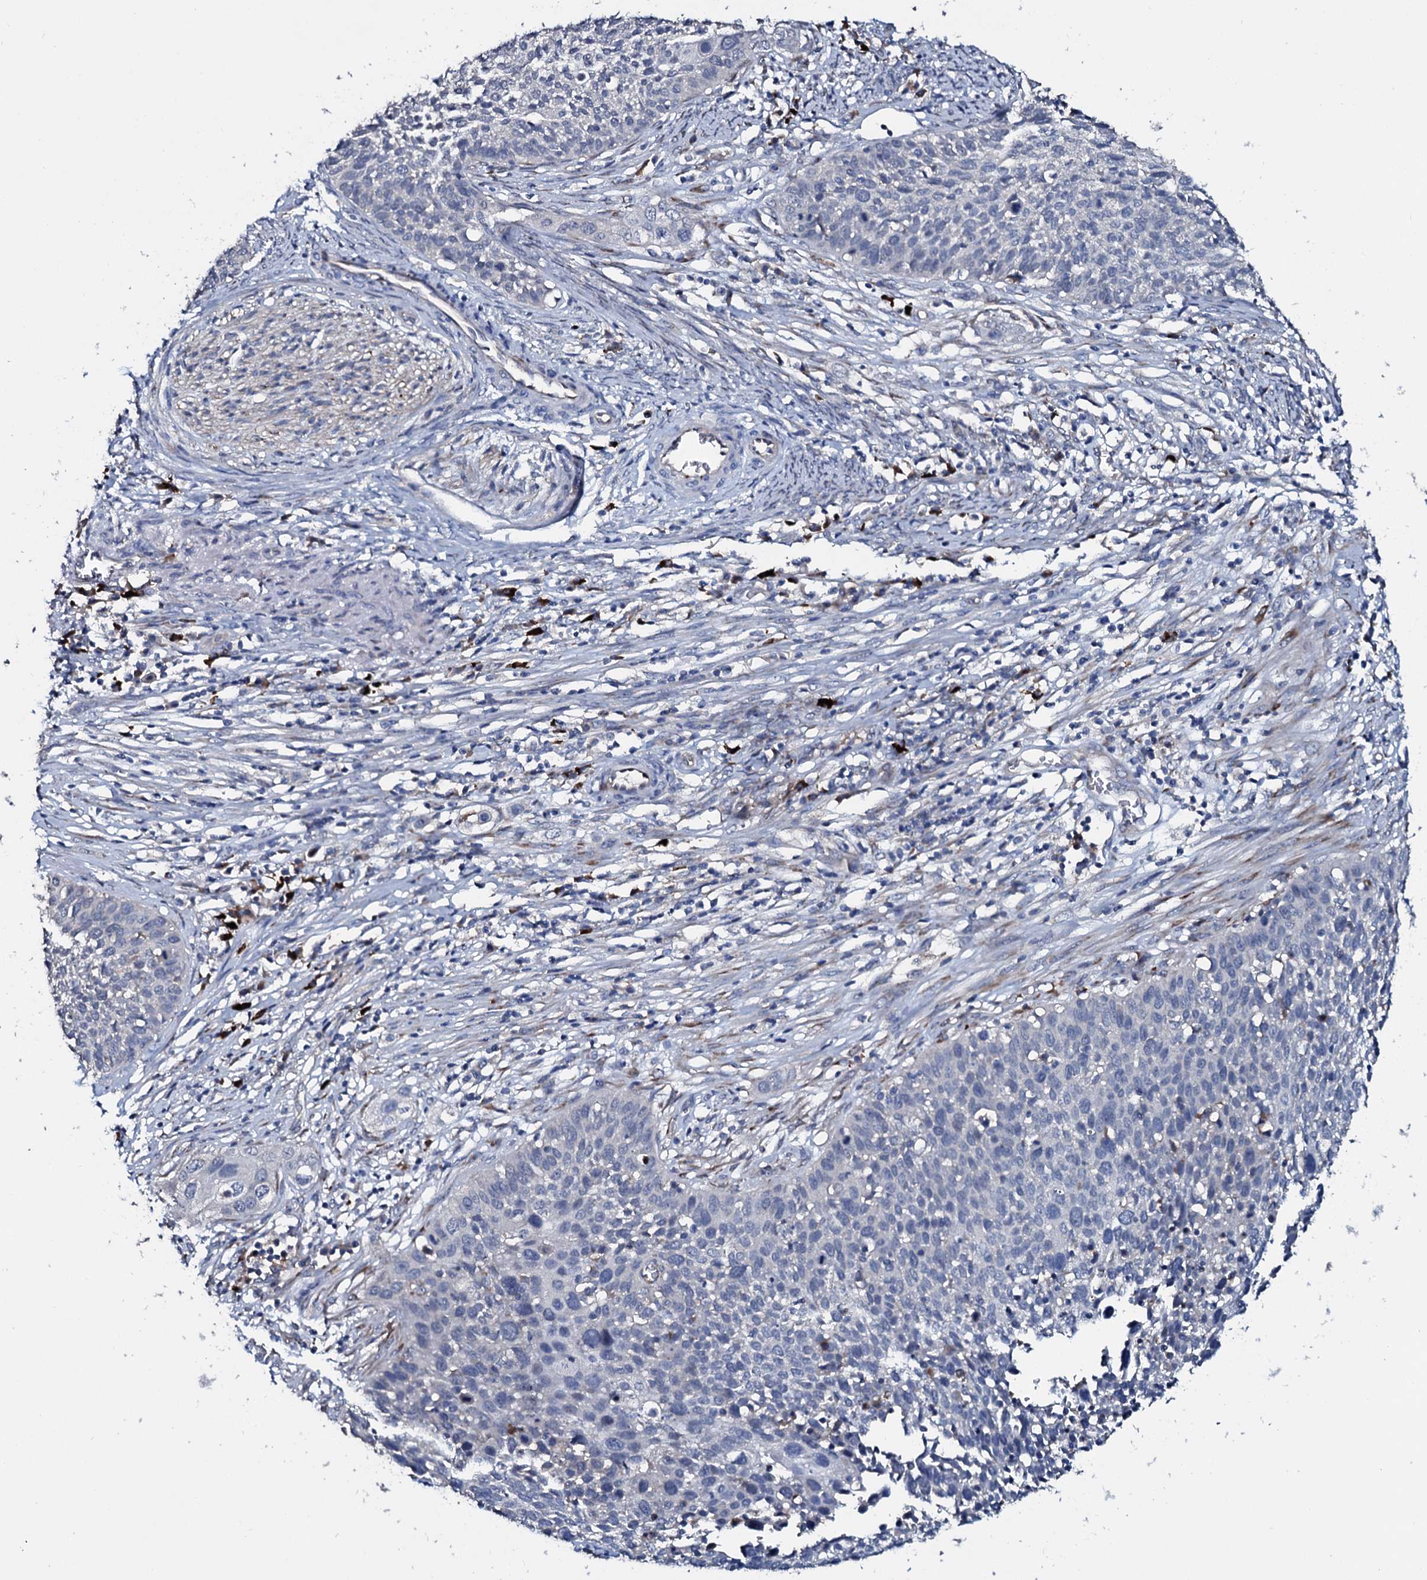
{"staining": {"intensity": "negative", "quantity": "none", "location": "none"}, "tissue": "cervical cancer", "cell_type": "Tumor cells", "image_type": "cancer", "snomed": [{"axis": "morphology", "description": "Squamous cell carcinoma, NOS"}, {"axis": "topography", "description": "Cervix"}], "caption": "A photomicrograph of cervical cancer stained for a protein exhibits no brown staining in tumor cells.", "gene": "IL12B", "patient": {"sex": "female", "age": 34}}